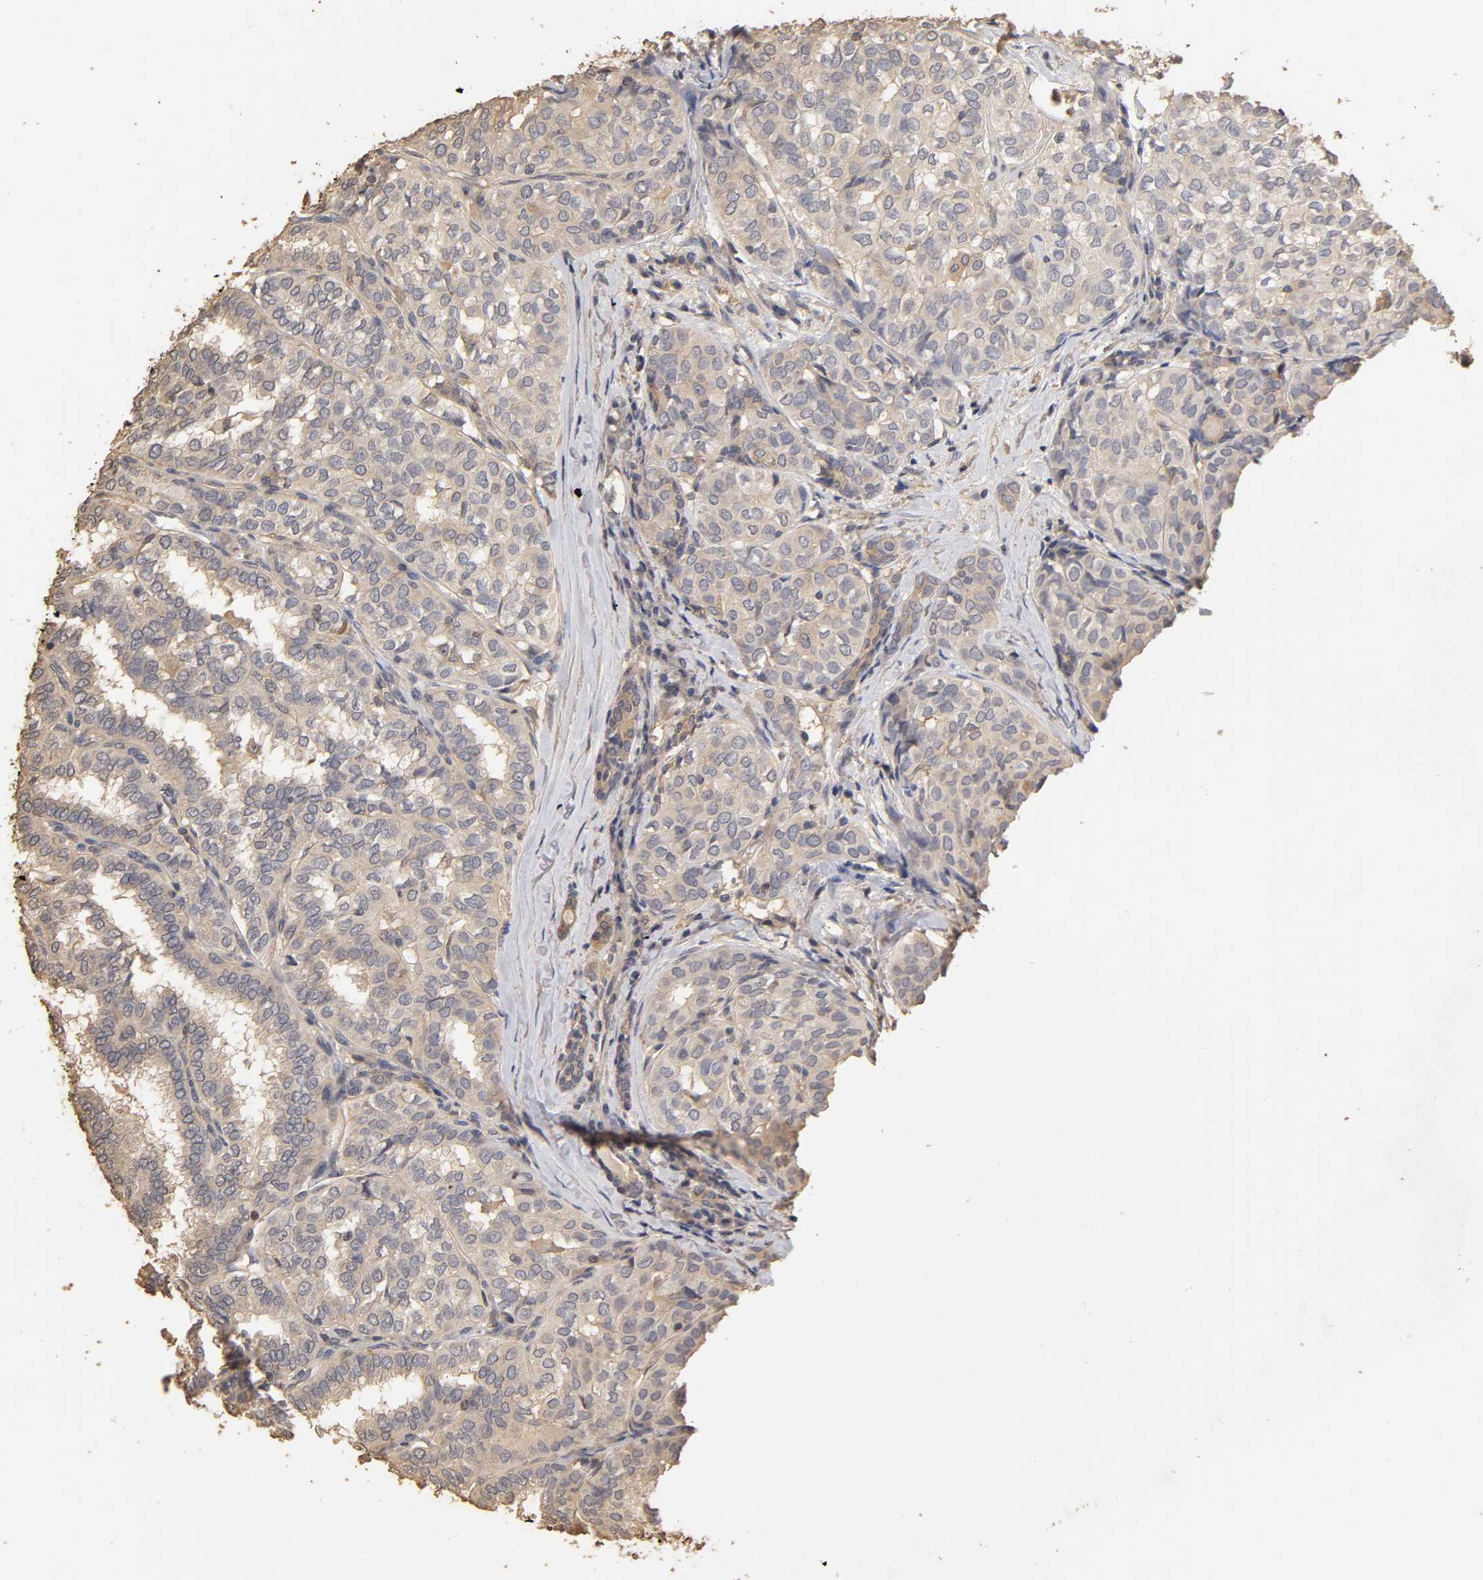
{"staining": {"intensity": "weak", "quantity": "<25%", "location": "cytoplasmic/membranous"}, "tissue": "thyroid cancer", "cell_type": "Tumor cells", "image_type": "cancer", "snomed": [{"axis": "morphology", "description": "Papillary adenocarcinoma, NOS"}, {"axis": "topography", "description": "Thyroid gland"}], "caption": "Immunohistochemistry of human thyroid papillary adenocarcinoma exhibits no expression in tumor cells.", "gene": "VSIG4", "patient": {"sex": "female", "age": 30}}